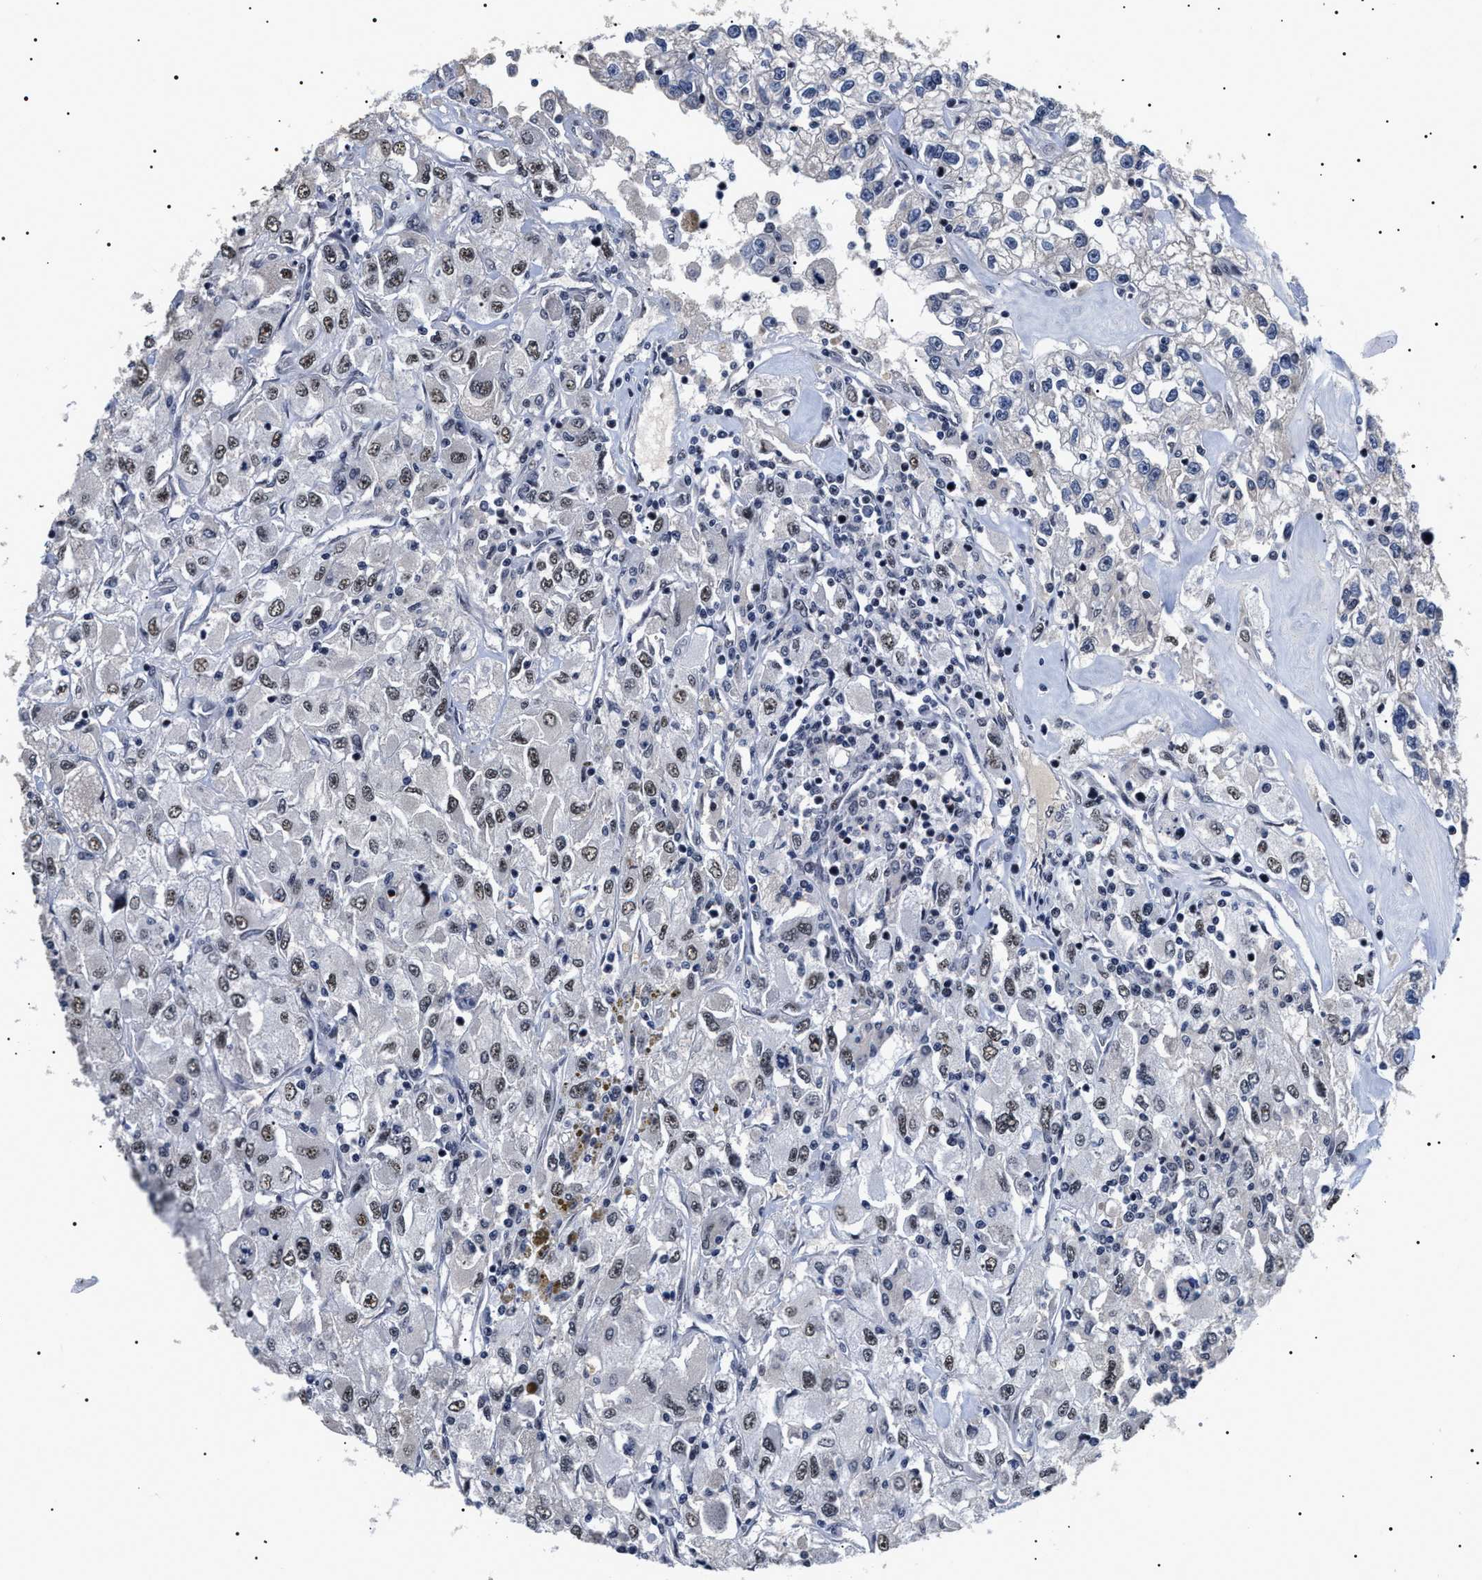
{"staining": {"intensity": "moderate", "quantity": ">75%", "location": "nuclear"}, "tissue": "renal cancer", "cell_type": "Tumor cells", "image_type": "cancer", "snomed": [{"axis": "morphology", "description": "Adenocarcinoma, NOS"}, {"axis": "topography", "description": "Kidney"}], "caption": "This histopathology image demonstrates renal adenocarcinoma stained with IHC to label a protein in brown. The nuclear of tumor cells show moderate positivity for the protein. Nuclei are counter-stained blue.", "gene": "CAAP1", "patient": {"sex": "female", "age": 52}}